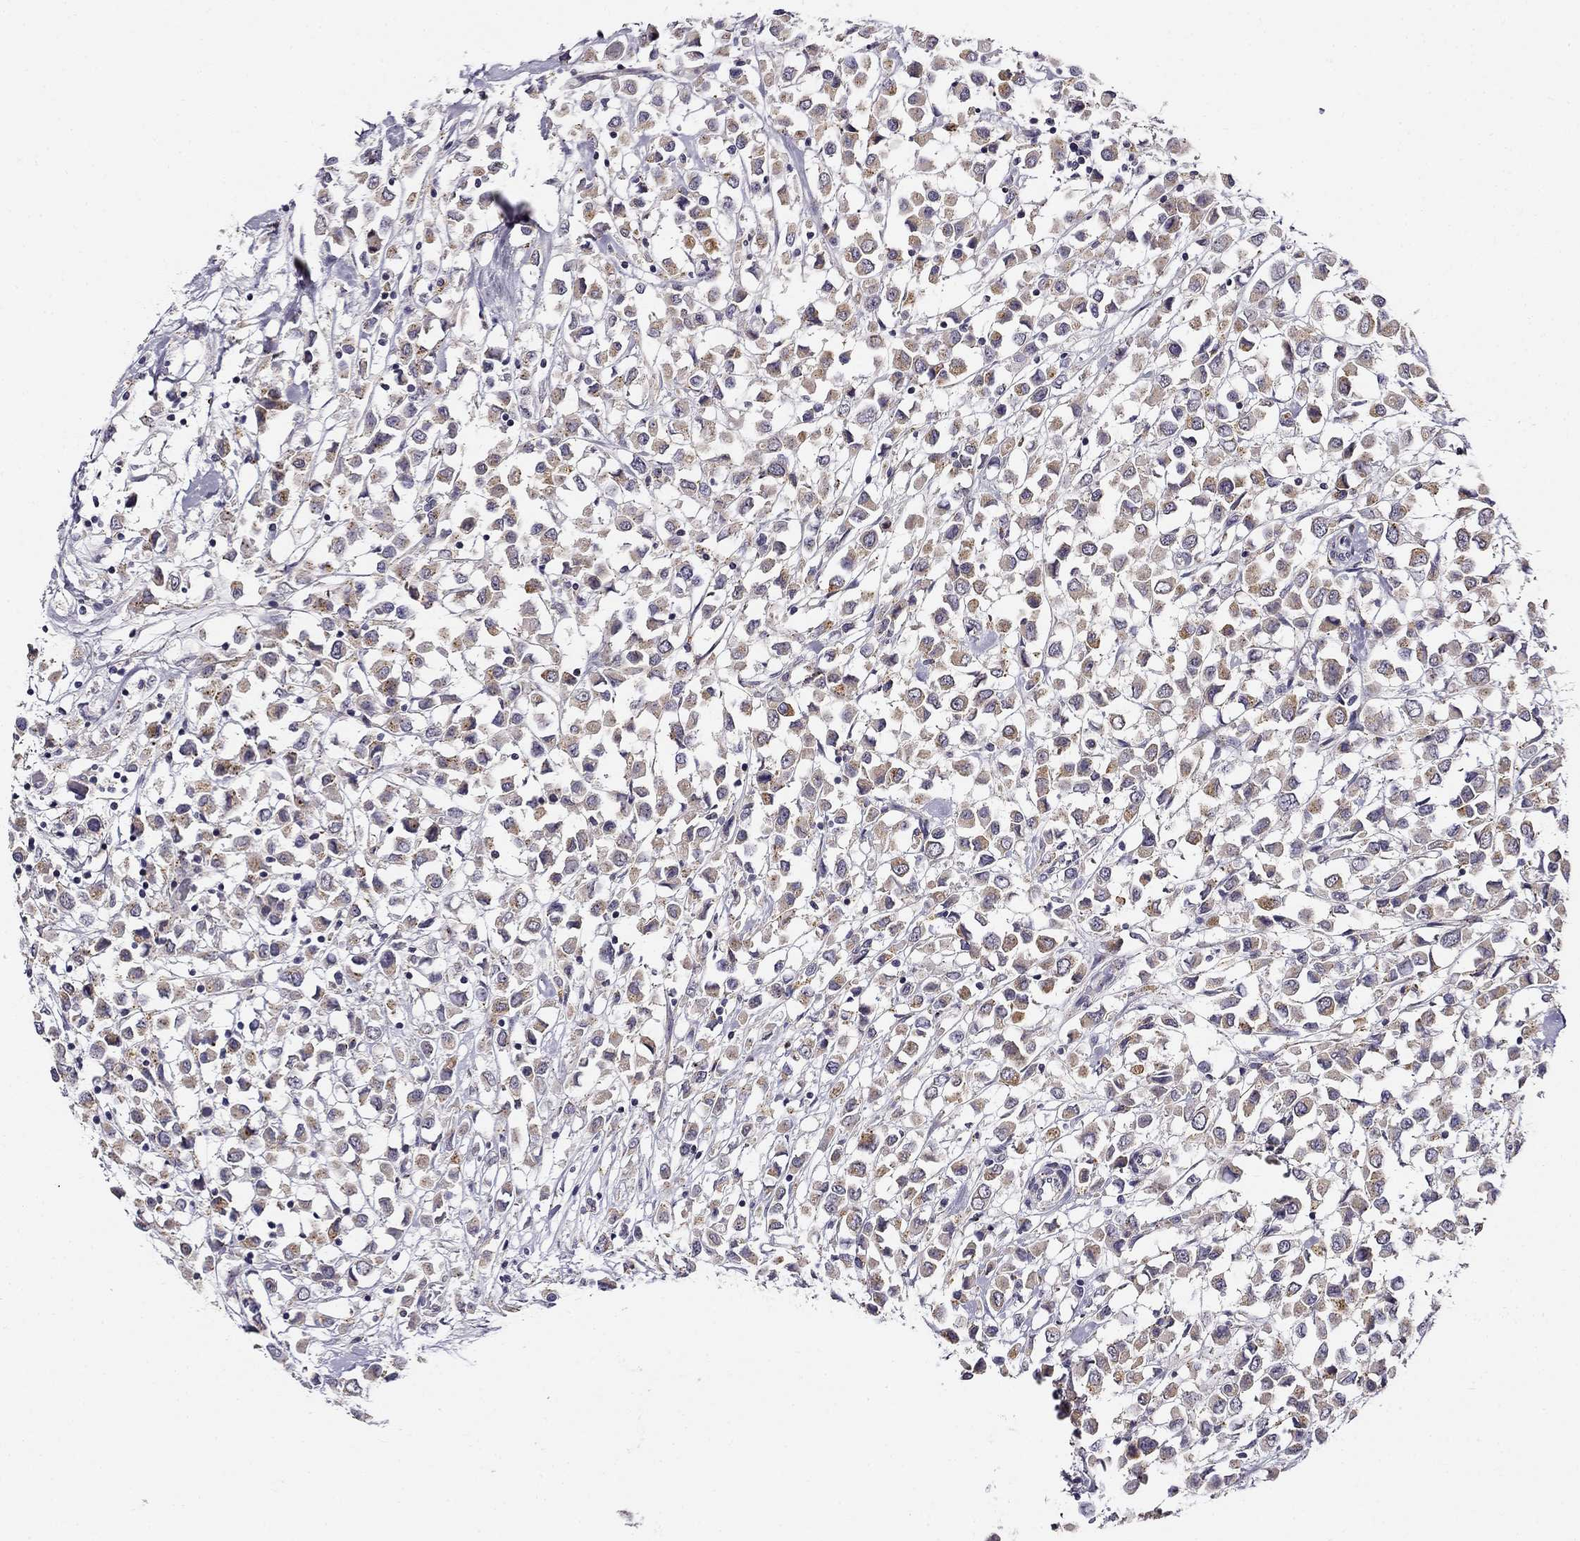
{"staining": {"intensity": "moderate", "quantity": "<25%", "location": "cytoplasmic/membranous"}, "tissue": "breast cancer", "cell_type": "Tumor cells", "image_type": "cancer", "snomed": [{"axis": "morphology", "description": "Duct carcinoma"}, {"axis": "topography", "description": "Breast"}], "caption": "The micrograph displays a brown stain indicating the presence of a protein in the cytoplasmic/membranous of tumor cells in breast cancer (intraductal carcinoma).", "gene": "CNR1", "patient": {"sex": "female", "age": 61}}